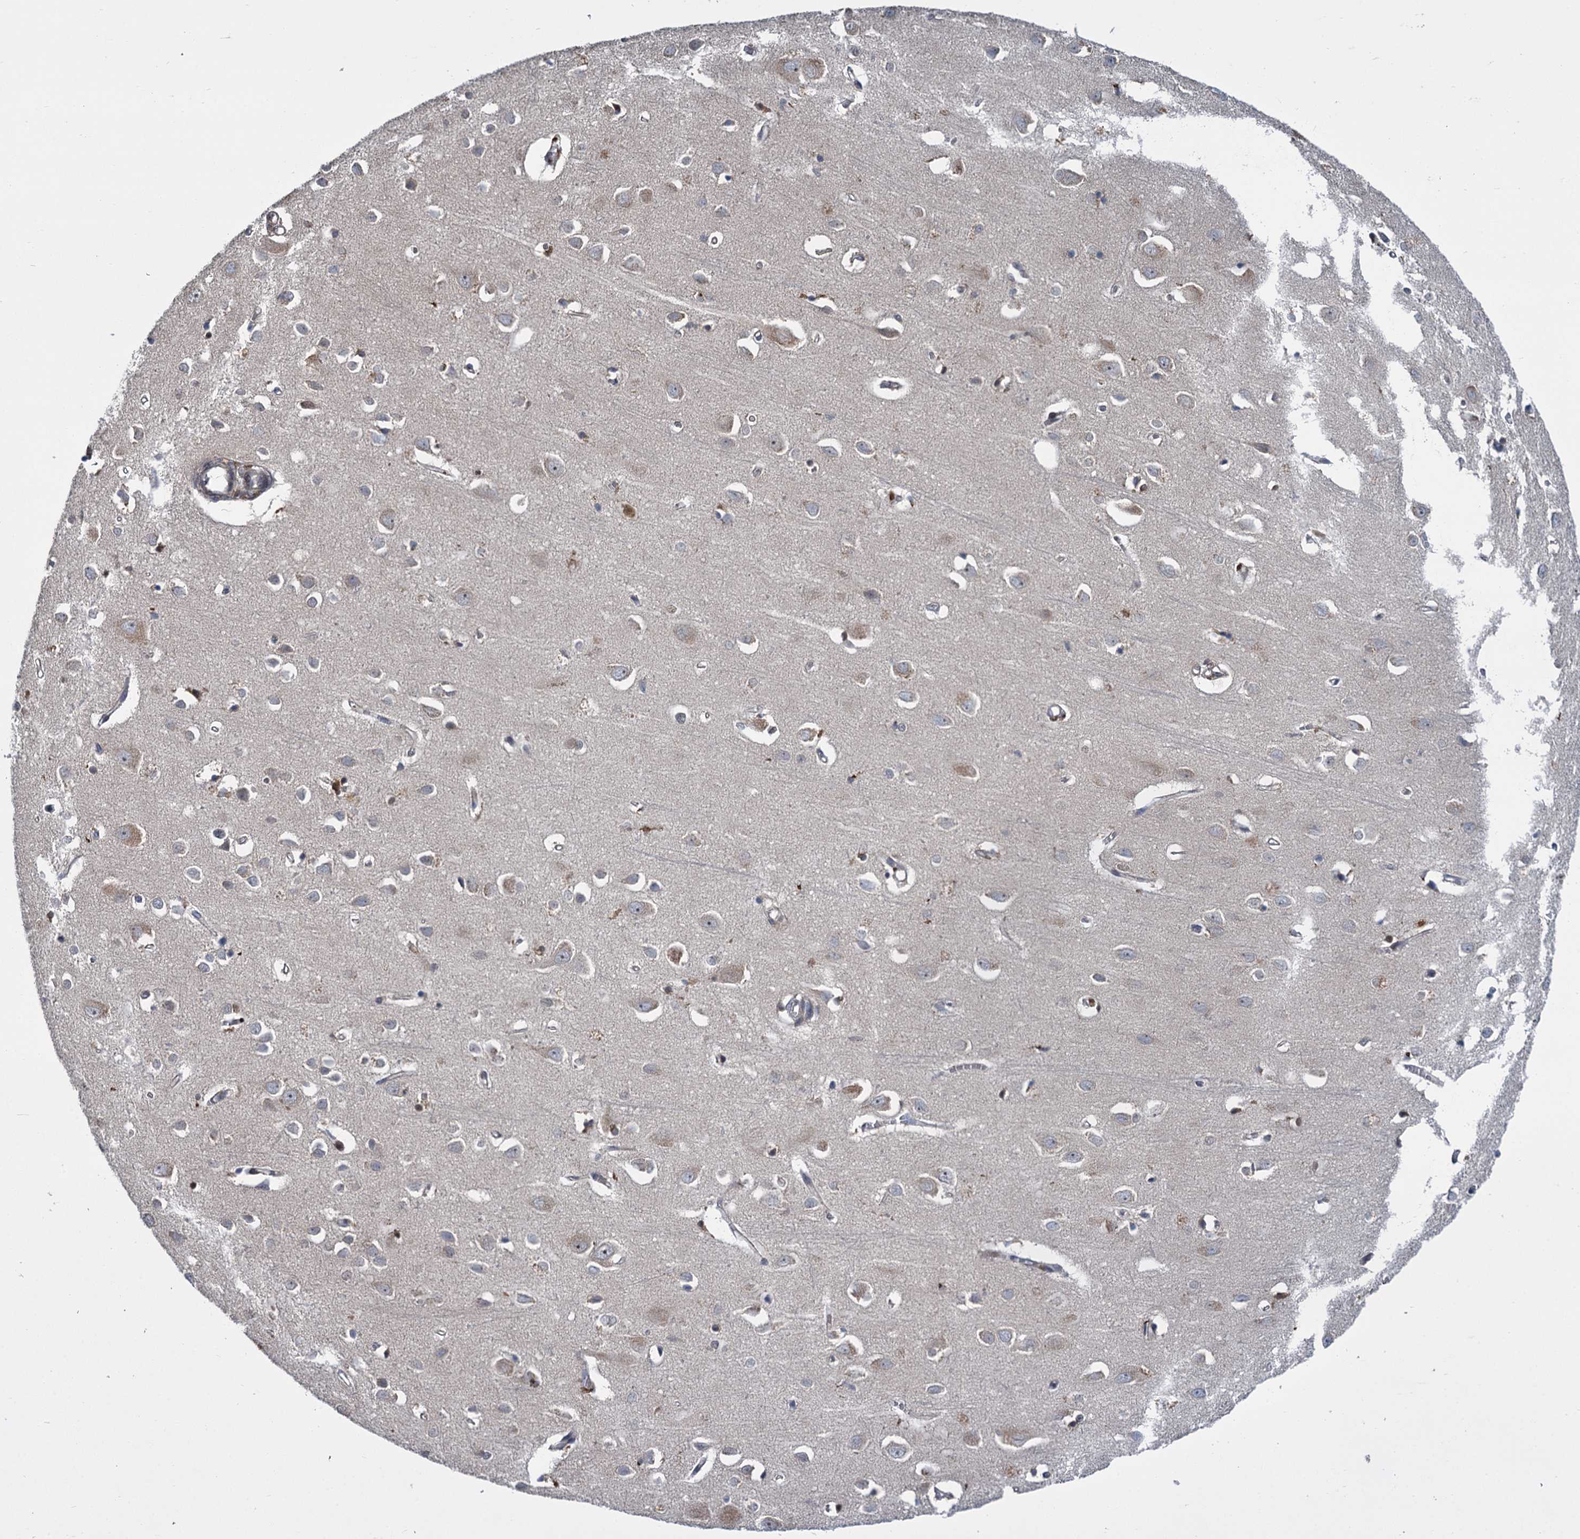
{"staining": {"intensity": "weak", "quantity": "25%-75%", "location": "cytoplasmic/membranous"}, "tissue": "cerebral cortex", "cell_type": "Endothelial cells", "image_type": "normal", "snomed": [{"axis": "morphology", "description": "Normal tissue, NOS"}, {"axis": "topography", "description": "Cerebral cortex"}], "caption": "Unremarkable cerebral cortex demonstrates weak cytoplasmic/membranous expression in approximately 25%-75% of endothelial cells The staining is performed using DAB brown chromogen to label protein expression. The nuclei are counter-stained blue using hematoxylin..", "gene": "GAL3ST4", "patient": {"sex": "female", "age": 64}}